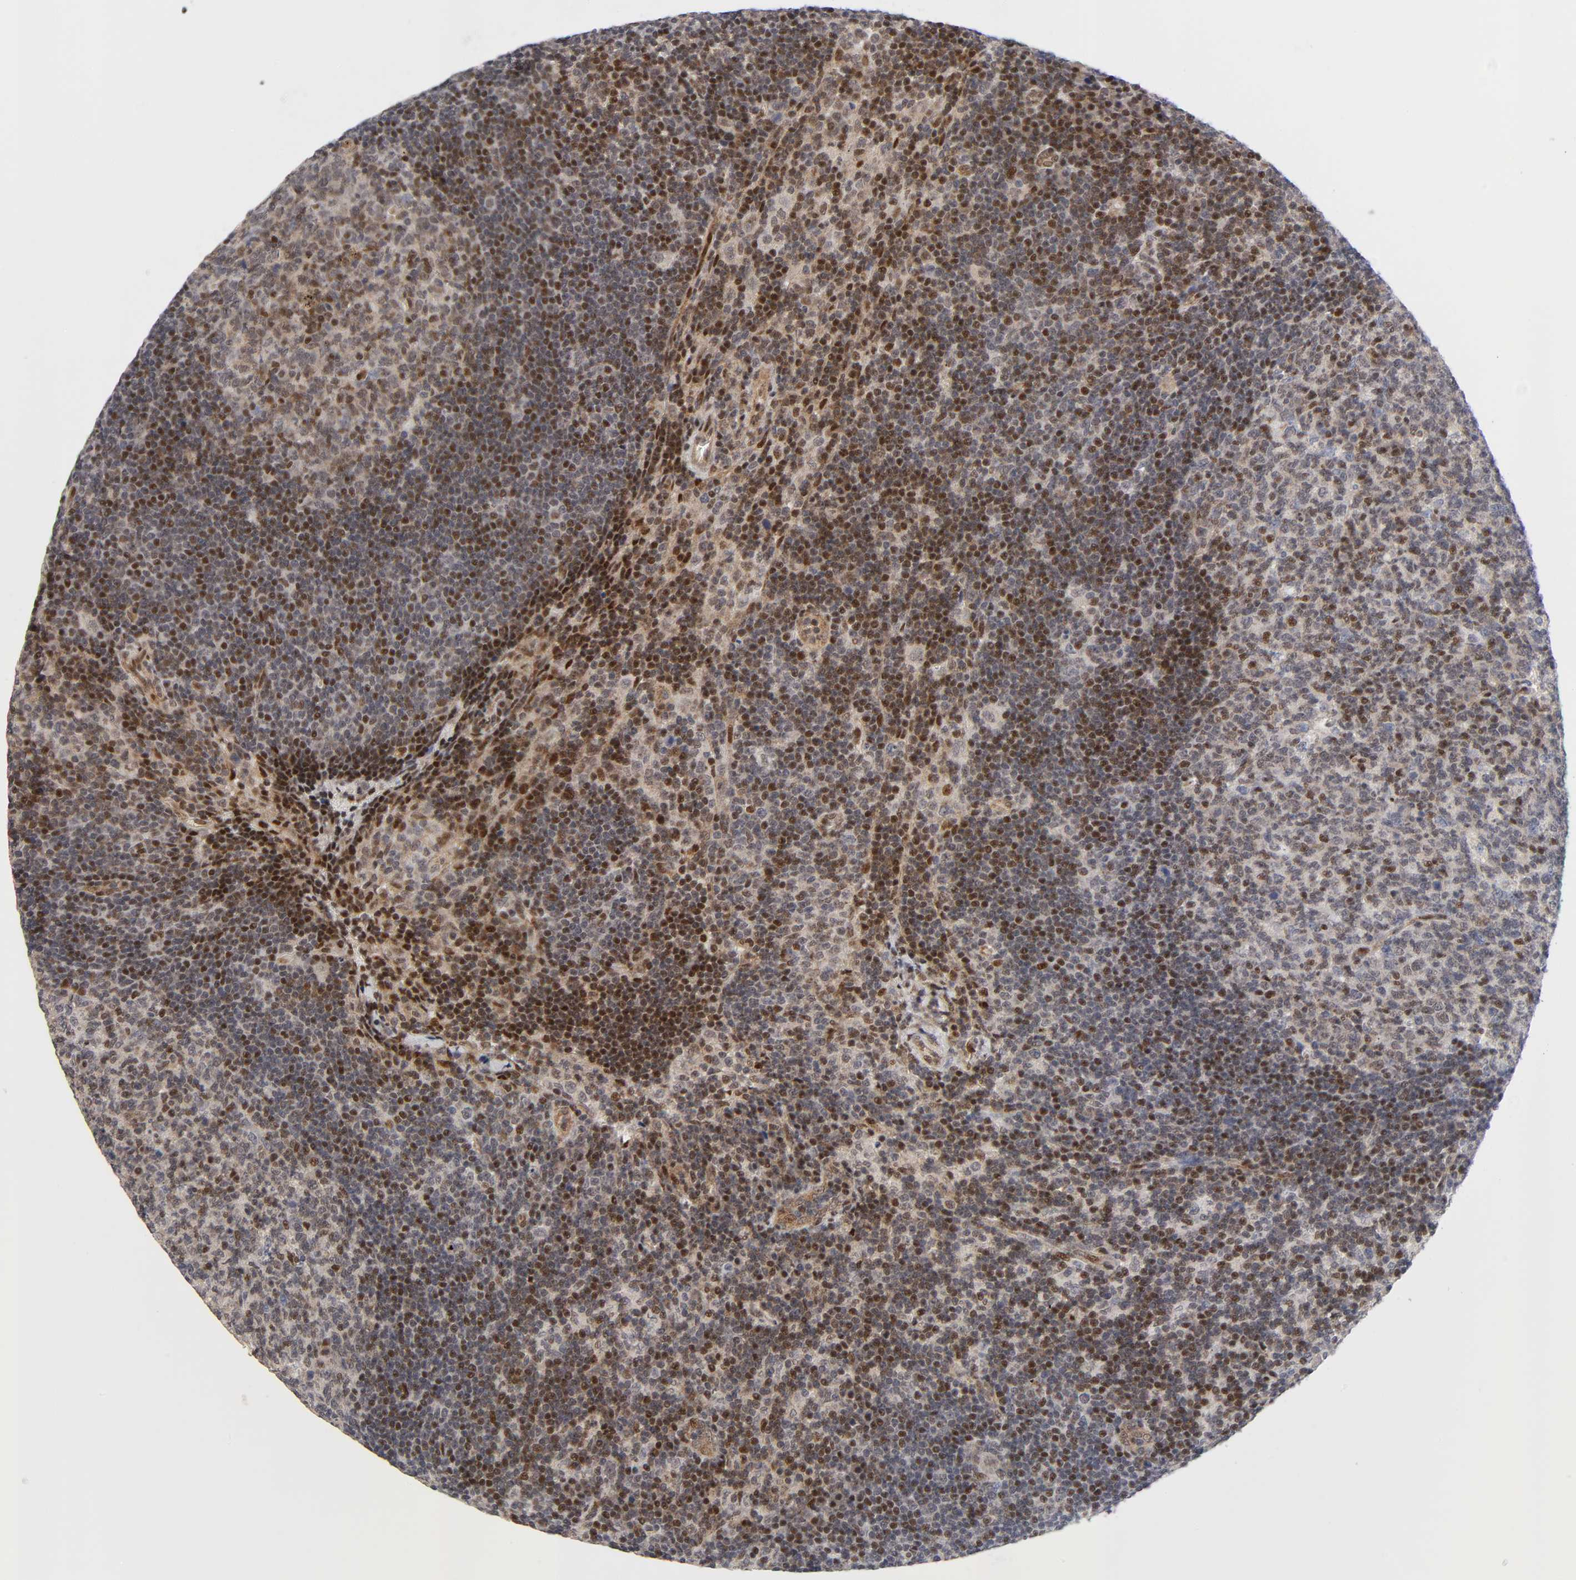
{"staining": {"intensity": "moderate", "quantity": "25%-75%", "location": "nuclear"}, "tissue": "lymph node", "cell_type": "Germinal center cells", "image_type": "normal", "snomed": [{"axis": "morphology", "description": "Normal tissue, NOS"}, {"axis": "morphology", "description": "Squamous cell carcinoma, metastatic, NOS"}, {"axis": "topography", "description": "Lymph node"}], "caption": "DAB (3,3'-diaminobenzidine) immunohistochemical staining of unremarkable human lymph node exhibits moderate nuclear protein staining in about 25%-75% of germinal center cells. (DAB = brown stain, brightfield microscopy at high magnification).", "gene": "STK38", "patient": {"sex": "female", "age": 53}}